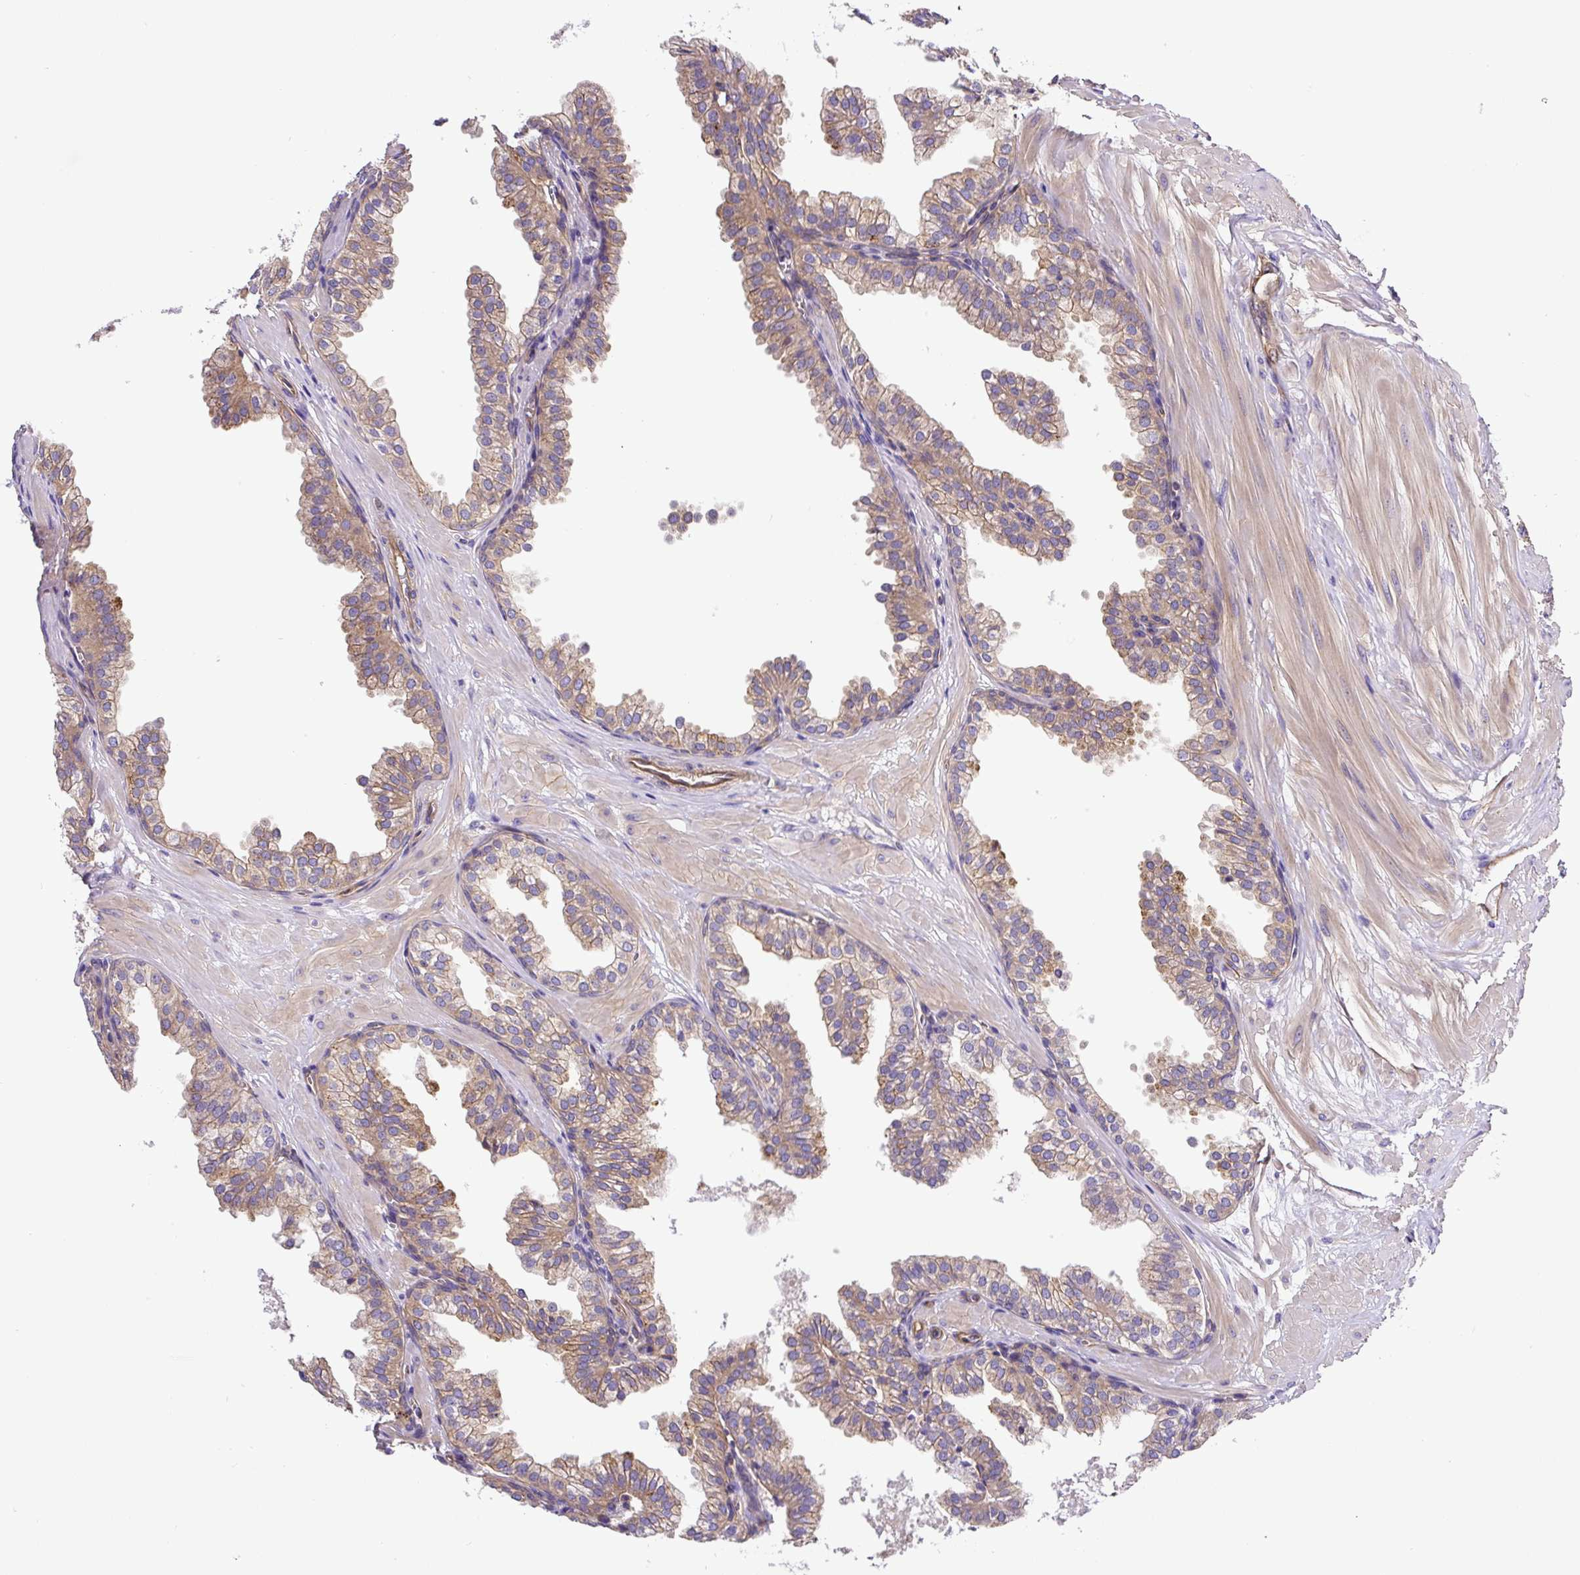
{"staining": {"intensity": "moderate", "quantity": "25%-75%", "location": "cytoplasmic/membranous"}, "tissue": "prostate", "cell_type": "Glandular cells", "image_type": "normal", "snomed": [{"axis": "morphology", "description": "Normal tissue, NOS"}, {"axis": "topography", "description": "Prostate"}, {"axis": "topography", "description": "Peripheral nerve tissue"}], "caption": "Normal prostate shows moderate cytoplasmic/membranous positivity in approximately 25%-75% of glandular cells, visualized by immunohistochemistry. (DAB (3,3'-diaminobenzidine) IHC with brightfield microscopy, high magnification).", "gene": "DCTN1", "patient": {"sex": "male", "age": 55}}